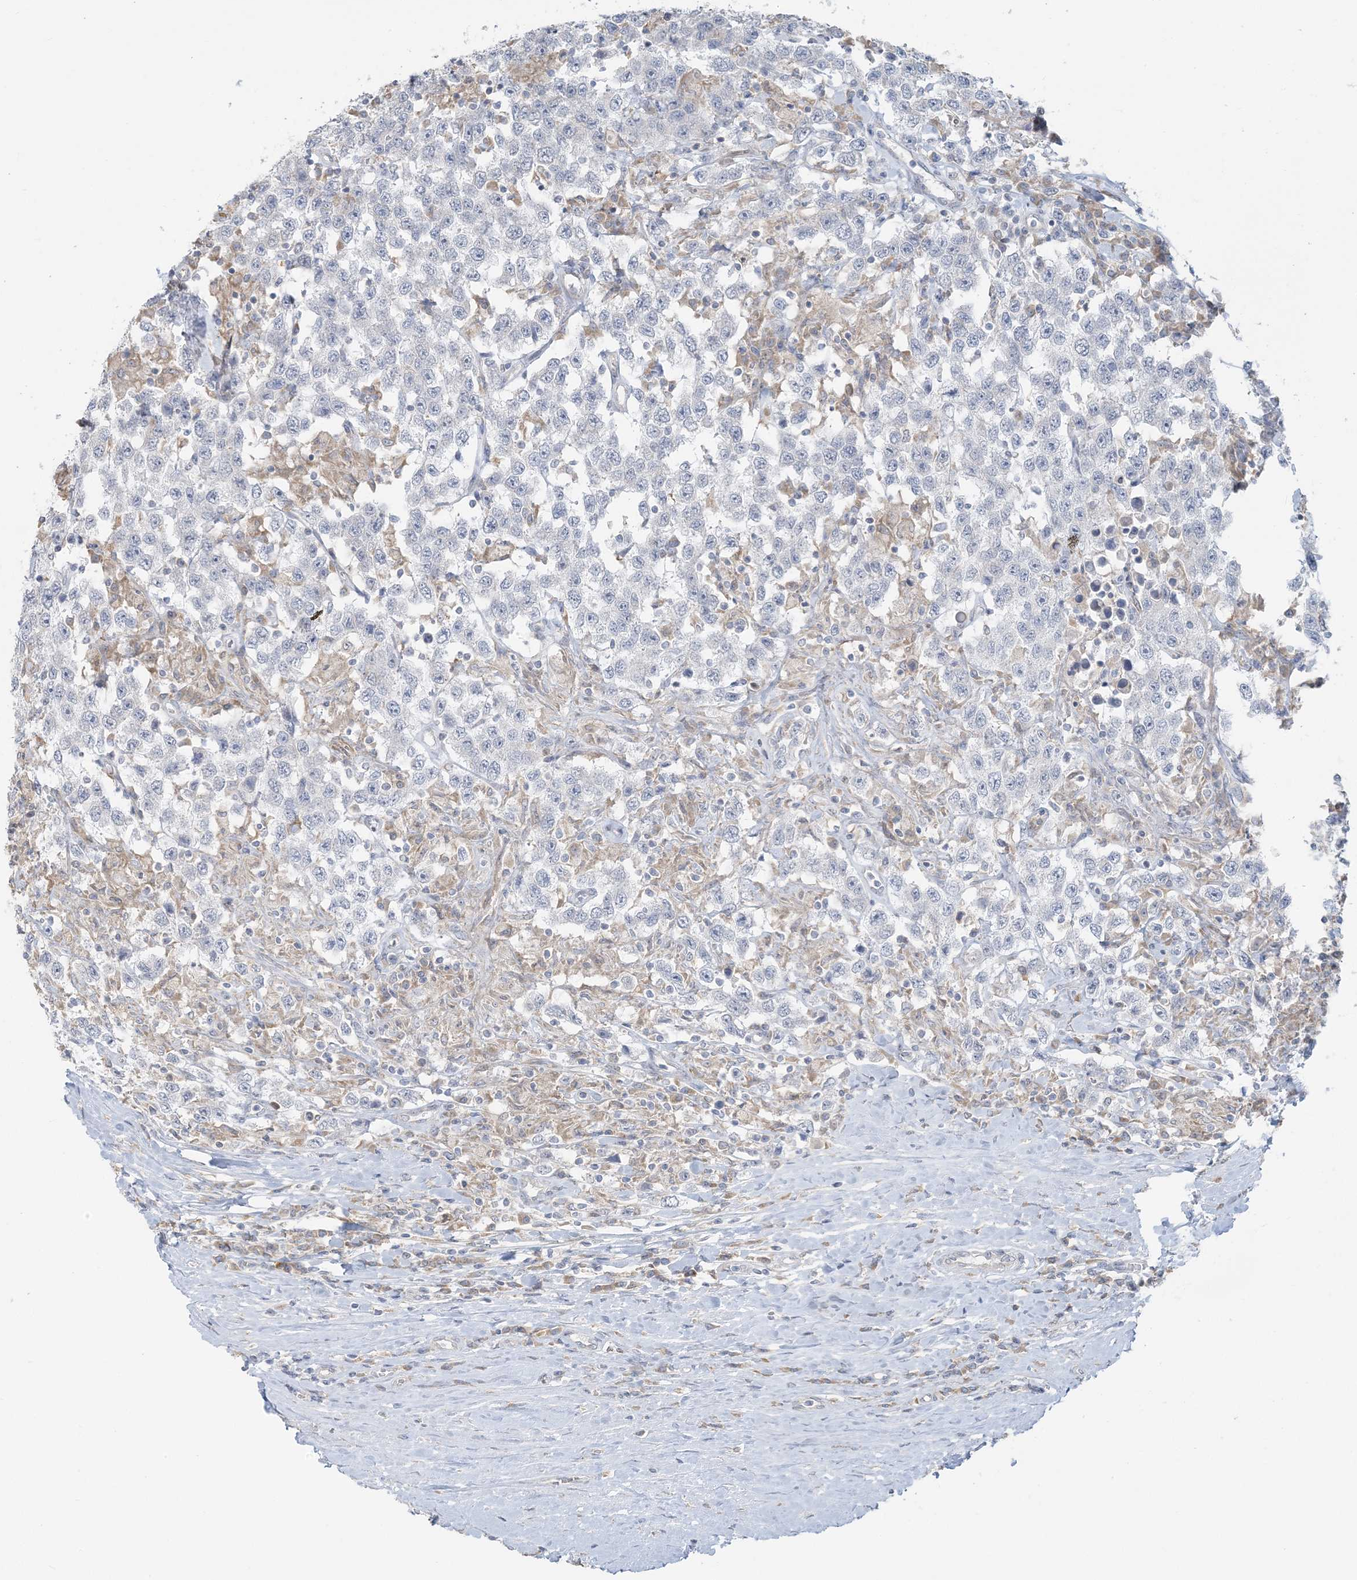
{"staining": {"intensity": "negative", "quantity": "none", "location": "none"}, "tissue": "testis cancer", "cell_type": "Tumor cells", "image_type": "cancer", "snomed": [{"axis": "morphology", "description": "Seminoma, NOS"}, {"axis": "topography", "description": "Testis"}], "caption": "Micrograph shows no protein expression in tumor cells of testis cancer (seminoma) tissue. The staining is performed using DAB (3,3'-diaminobenzidine) brown chromogen with nuclei counter-stained in using hematoxylin.", "gene": "EEFSEC", "patient": {"sex": "male", "age": 41}}